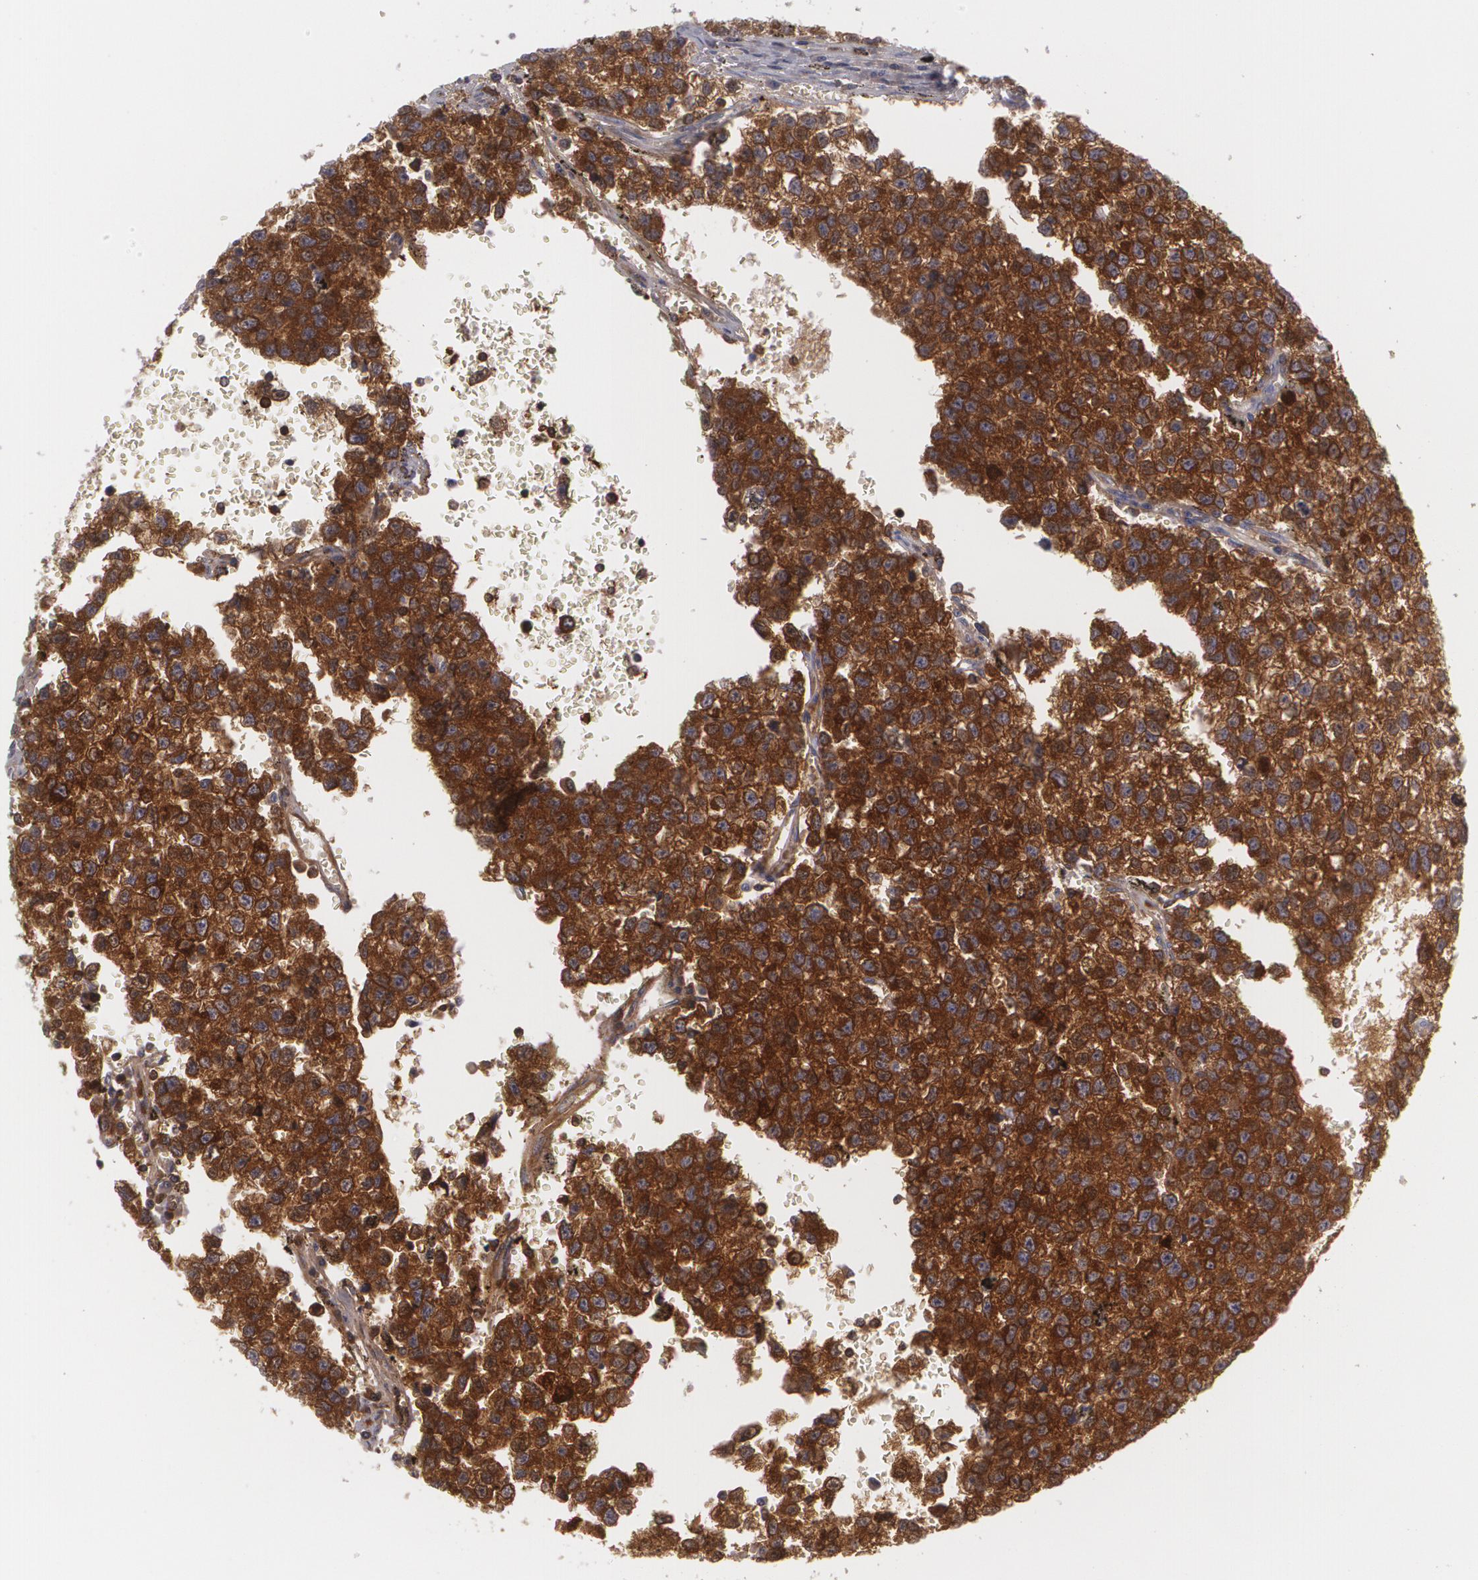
{"staining": {"intensity": "strong", "quantity": ">75%", "location": "cytoplasmic/membranous"}, "tissue": "testis cancer", "cell_type": "Tumor cells", "image_type": "cancer", "snomed": [{"axis": "morphology", "description": "Seminoma, NOS"}, {"axis": "topography", "description": "Testis"}], "caption": "A high-resolution micrograph shows IHC staining of seminoma (testis), which demonstrates strong cytoplasmic/membranous positivity in about >75% of tumor cells.", "gene": "BIN1", "patient": {"sex": "male", "age": 35}}